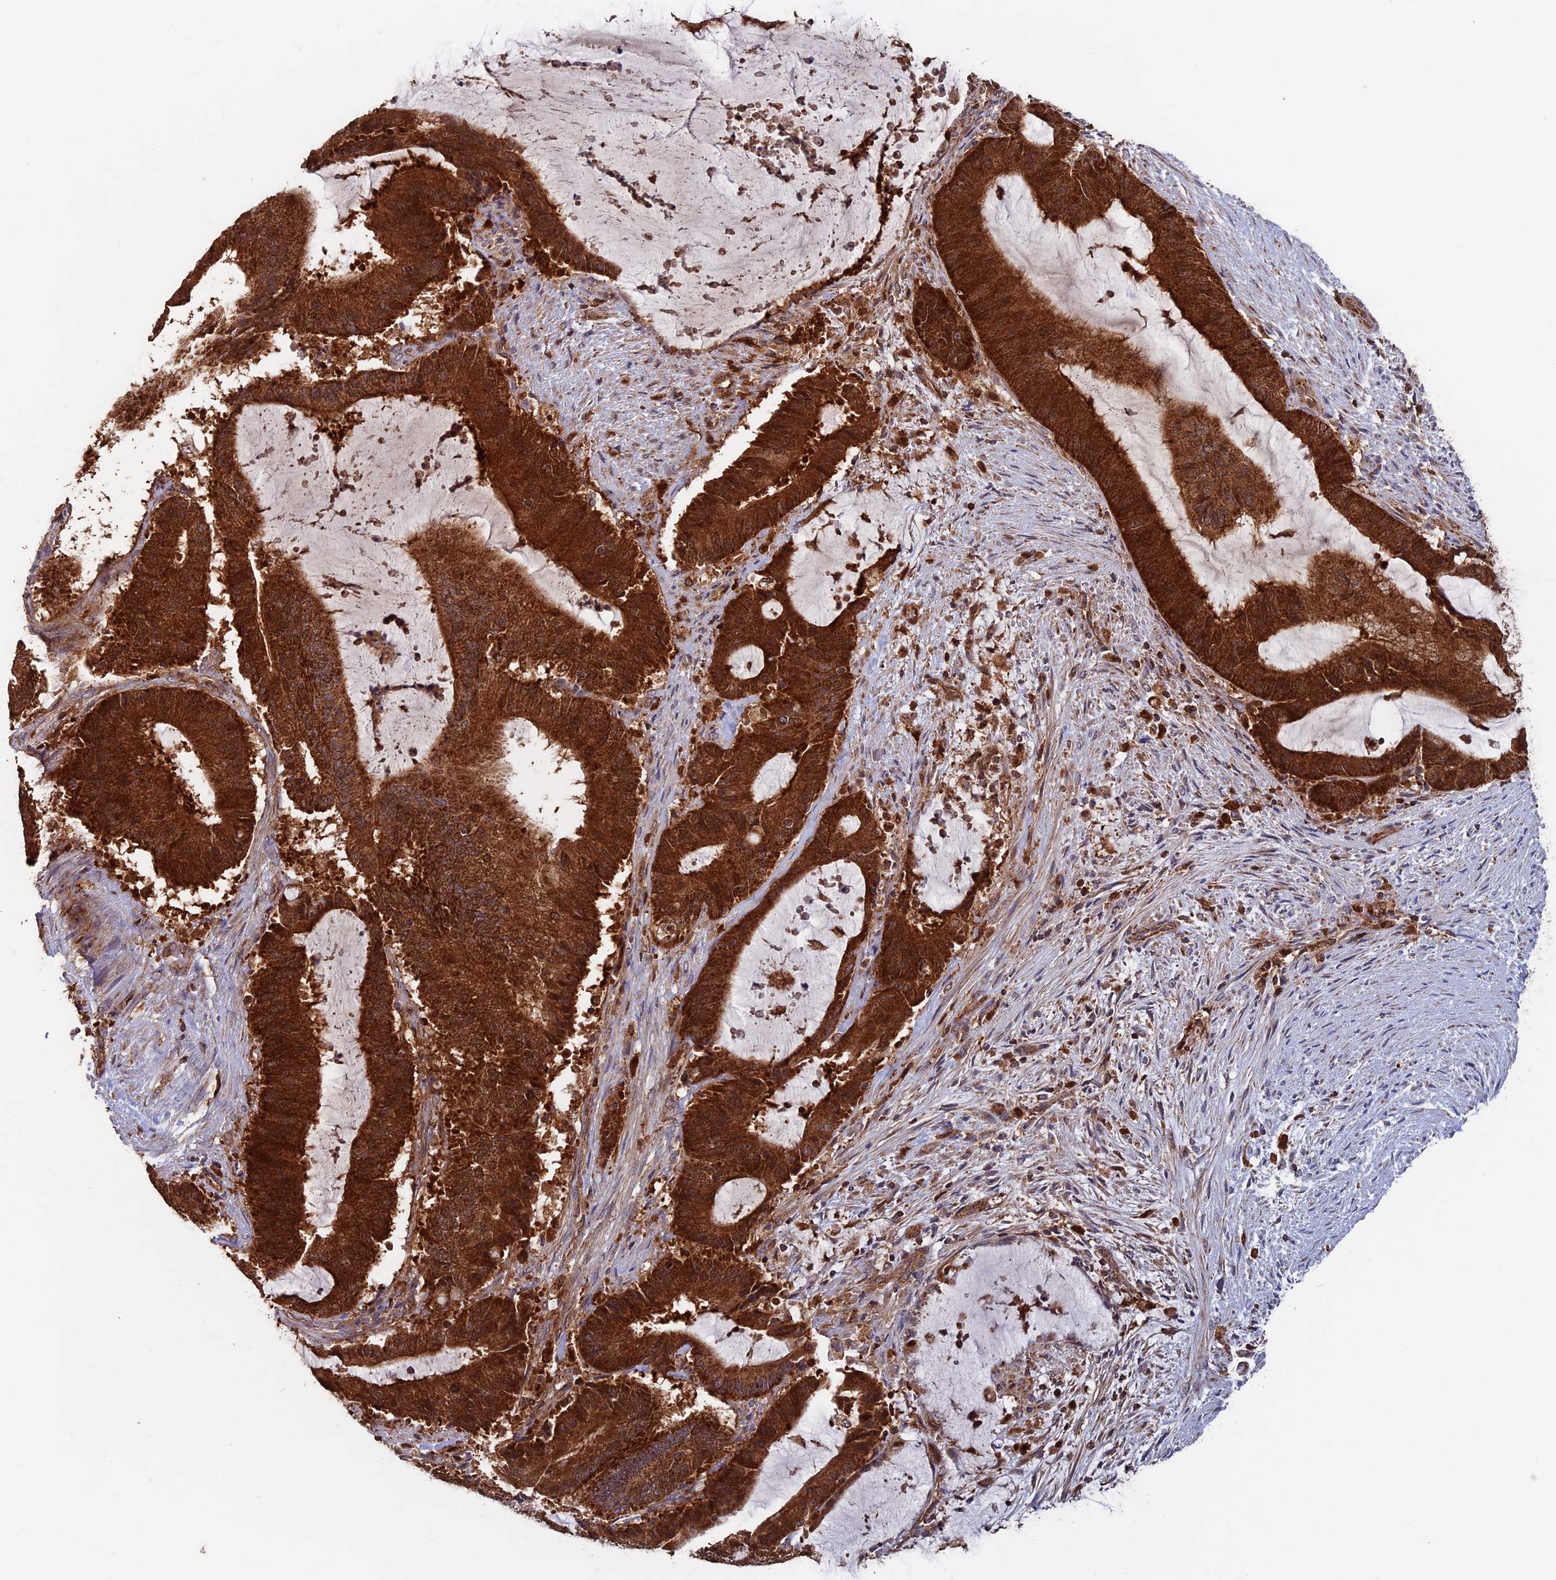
{"staining": {"intensity": "strong", "quantity": ">75%", "location": "cytoplasmic/membranous"}, "tissue": "liver cancer", "cell_type": "Tumor cells", "image_type": "cancer", "snomed": [{"axis": "morphology", "description": "Normal tissue, NOS"}, {"axis": "morphology", "description": "Cholangiocarcinoma"}, {"axis": "topography", "description": "Liver"}, {"axis": "topography", "description": "Peripheral nerve tissue"}], "caption": "This micrograph demonstrates liver cancer stained with IHC to label a protein in brown. The cytoplasmic/membranous of tumor cells show strong positivity for the protein. Nuclei are counter-stained blue.", "gene": "DTYMK", "patient": {"sex": "female", "age": 73}}